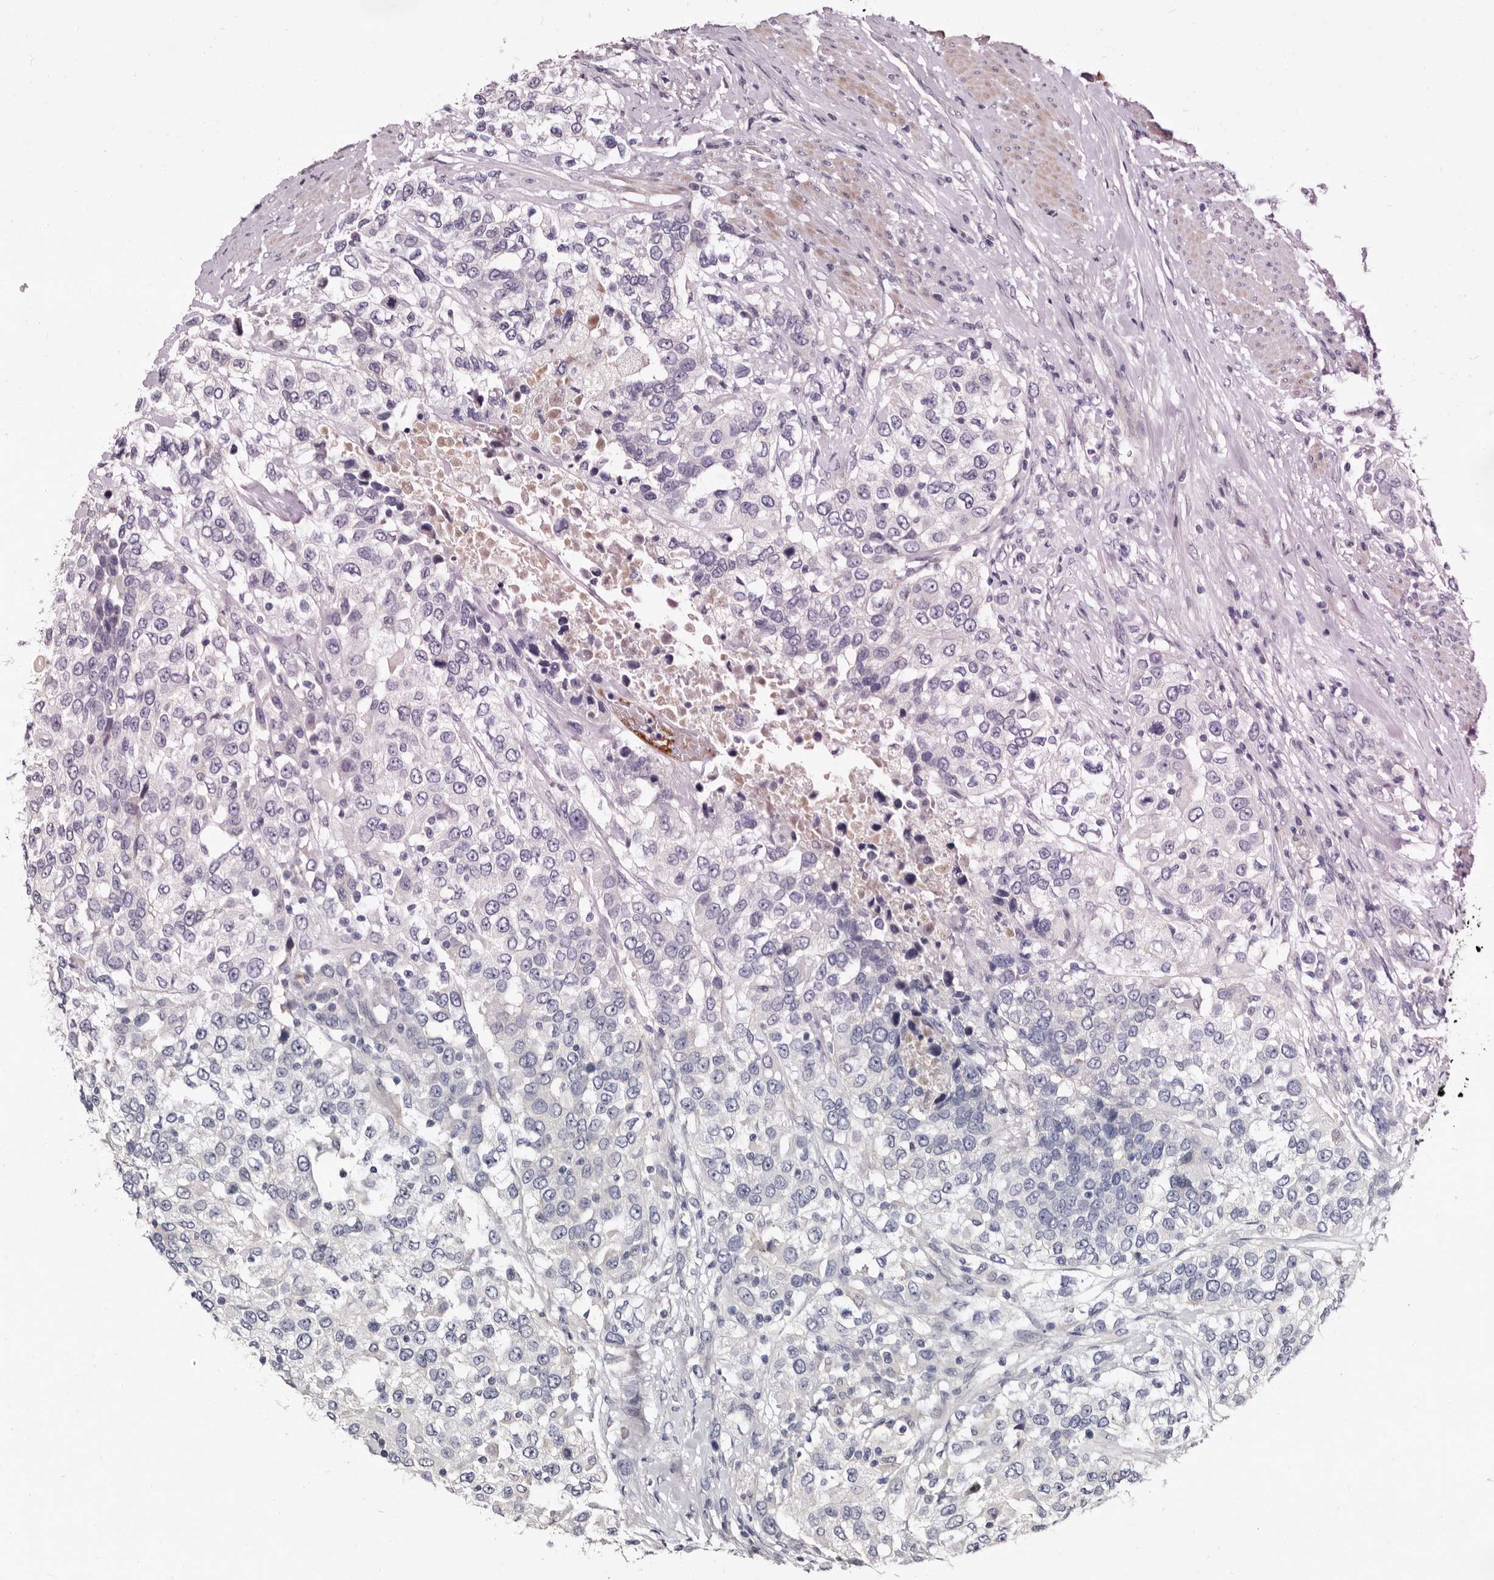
{"staining": {"intensity": "negative", "quantity": "none", "location": "none"}, "tissue": "urothelial cancer", "cell_type": "Tumor cells", "image_type": "cancer", "snomed": [{"axis": "morphology", "description": "Urothelial carcinoma, High grade"}, {"axis": "topography", "description": "Urinary bladder"}], "caption": "Immunohistochemistry micrograph of neoplastic tissue: human urothelial cancer stained with DAB demonstrates no significant protein positivity in tumor cells. (Stains: DAB IHC with hematoxylin counter stain, Microscopy: brightfield microscopy at high magnification).", "gene": "LANCL2", "patient": {"sex": "female", "age": 80}}